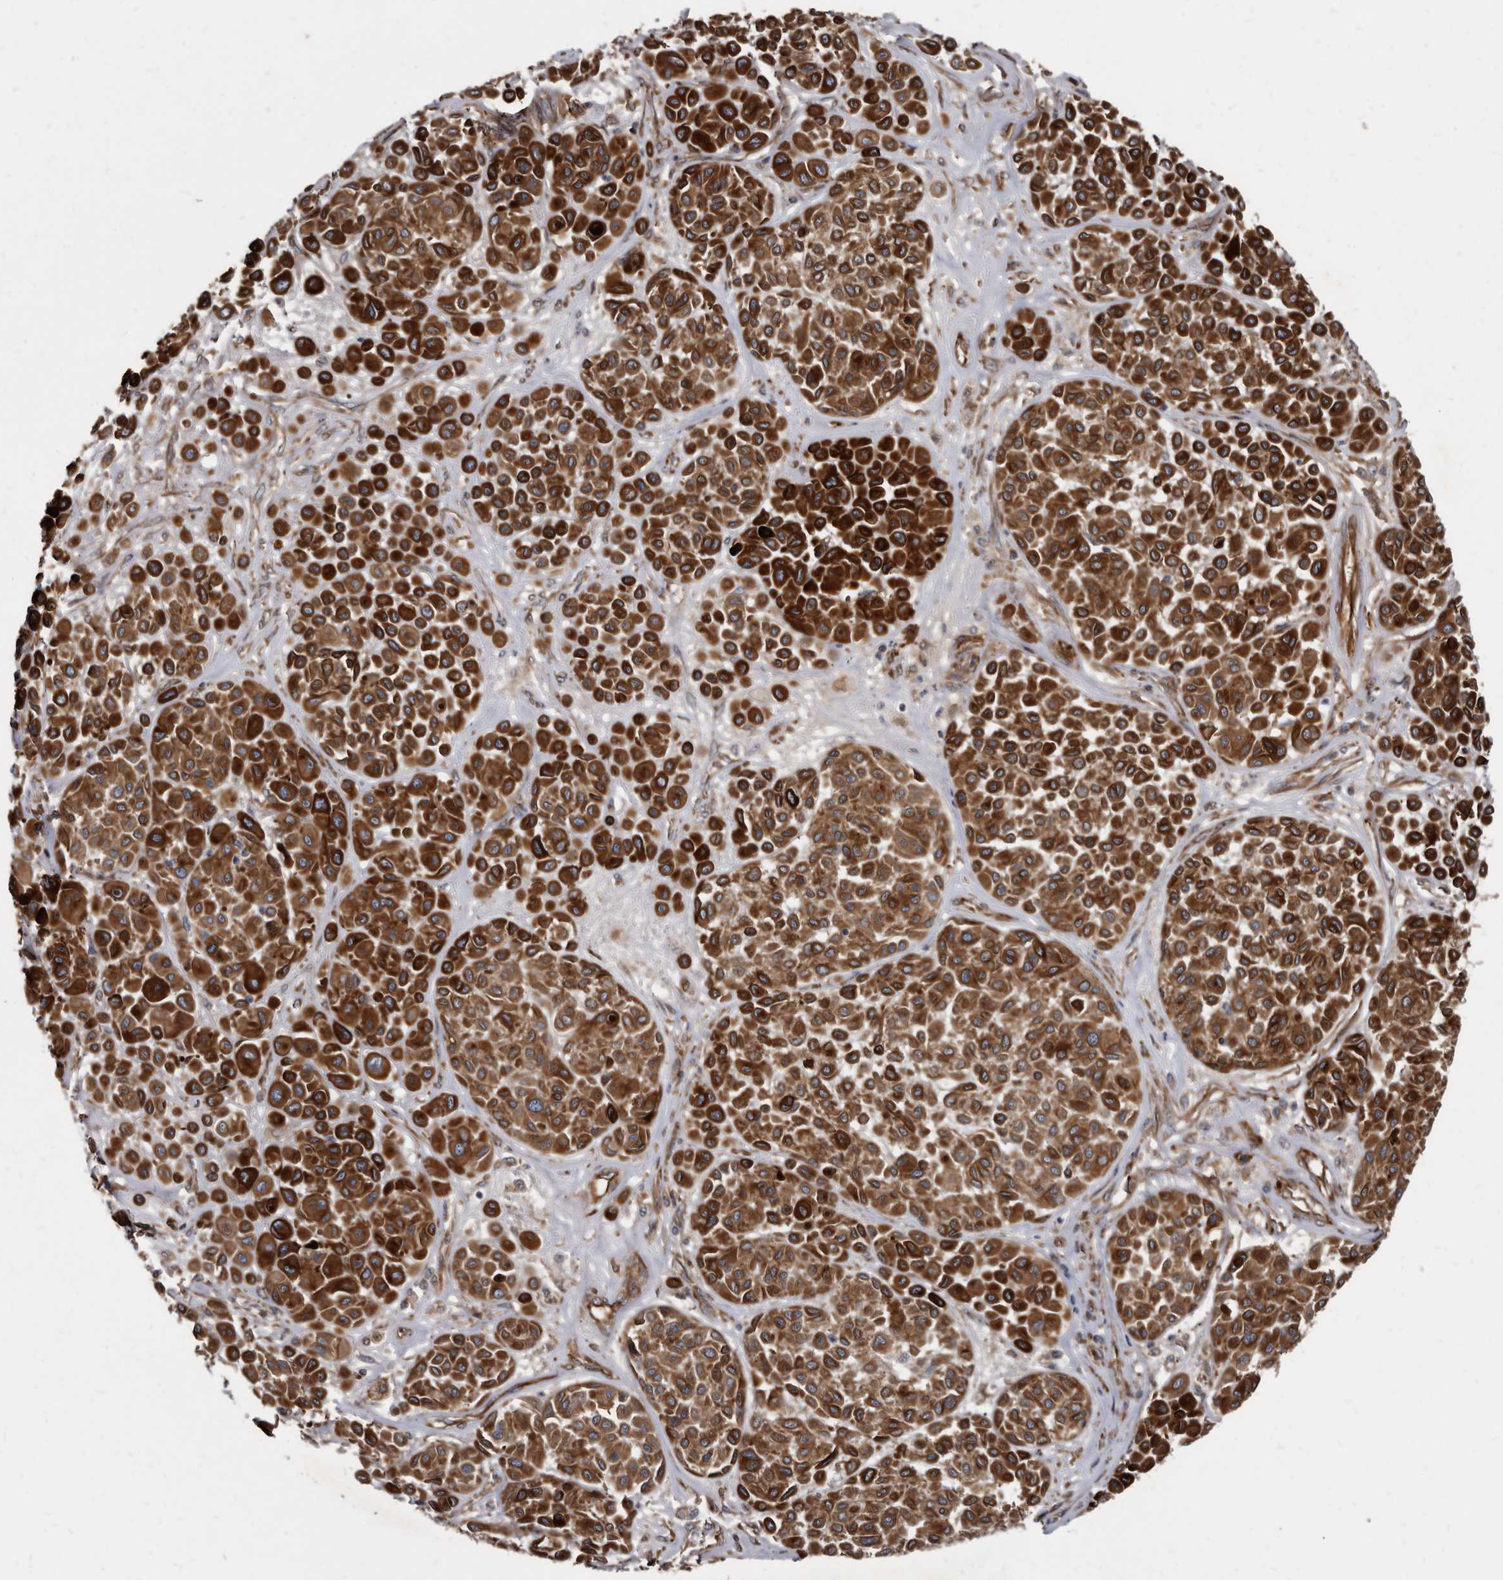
{"staining": {"intensity": "strong", "quantity": ">75%", "location": "cytoplasmic/membranous"}, "tissue": "melanoma", "cell_type": "Tumor cells", "image_type": "cancer", "snomed": [{"axis": "morphology", "description": "Malignant melanoma, Metastatic site"}, {"axis": "topography", "description": "Soft tissue"}], "caption": "This histopathology image shows melanoma stained with immunohistochemistry (IHC) to label a protein in brown. The cytoplasmic/membranous of tumor cells show strong positivity for the protein. Nuclei are counter-stained blue.", "gene": "KCTD20", "patient": {"sex": "male", "age": 41}}